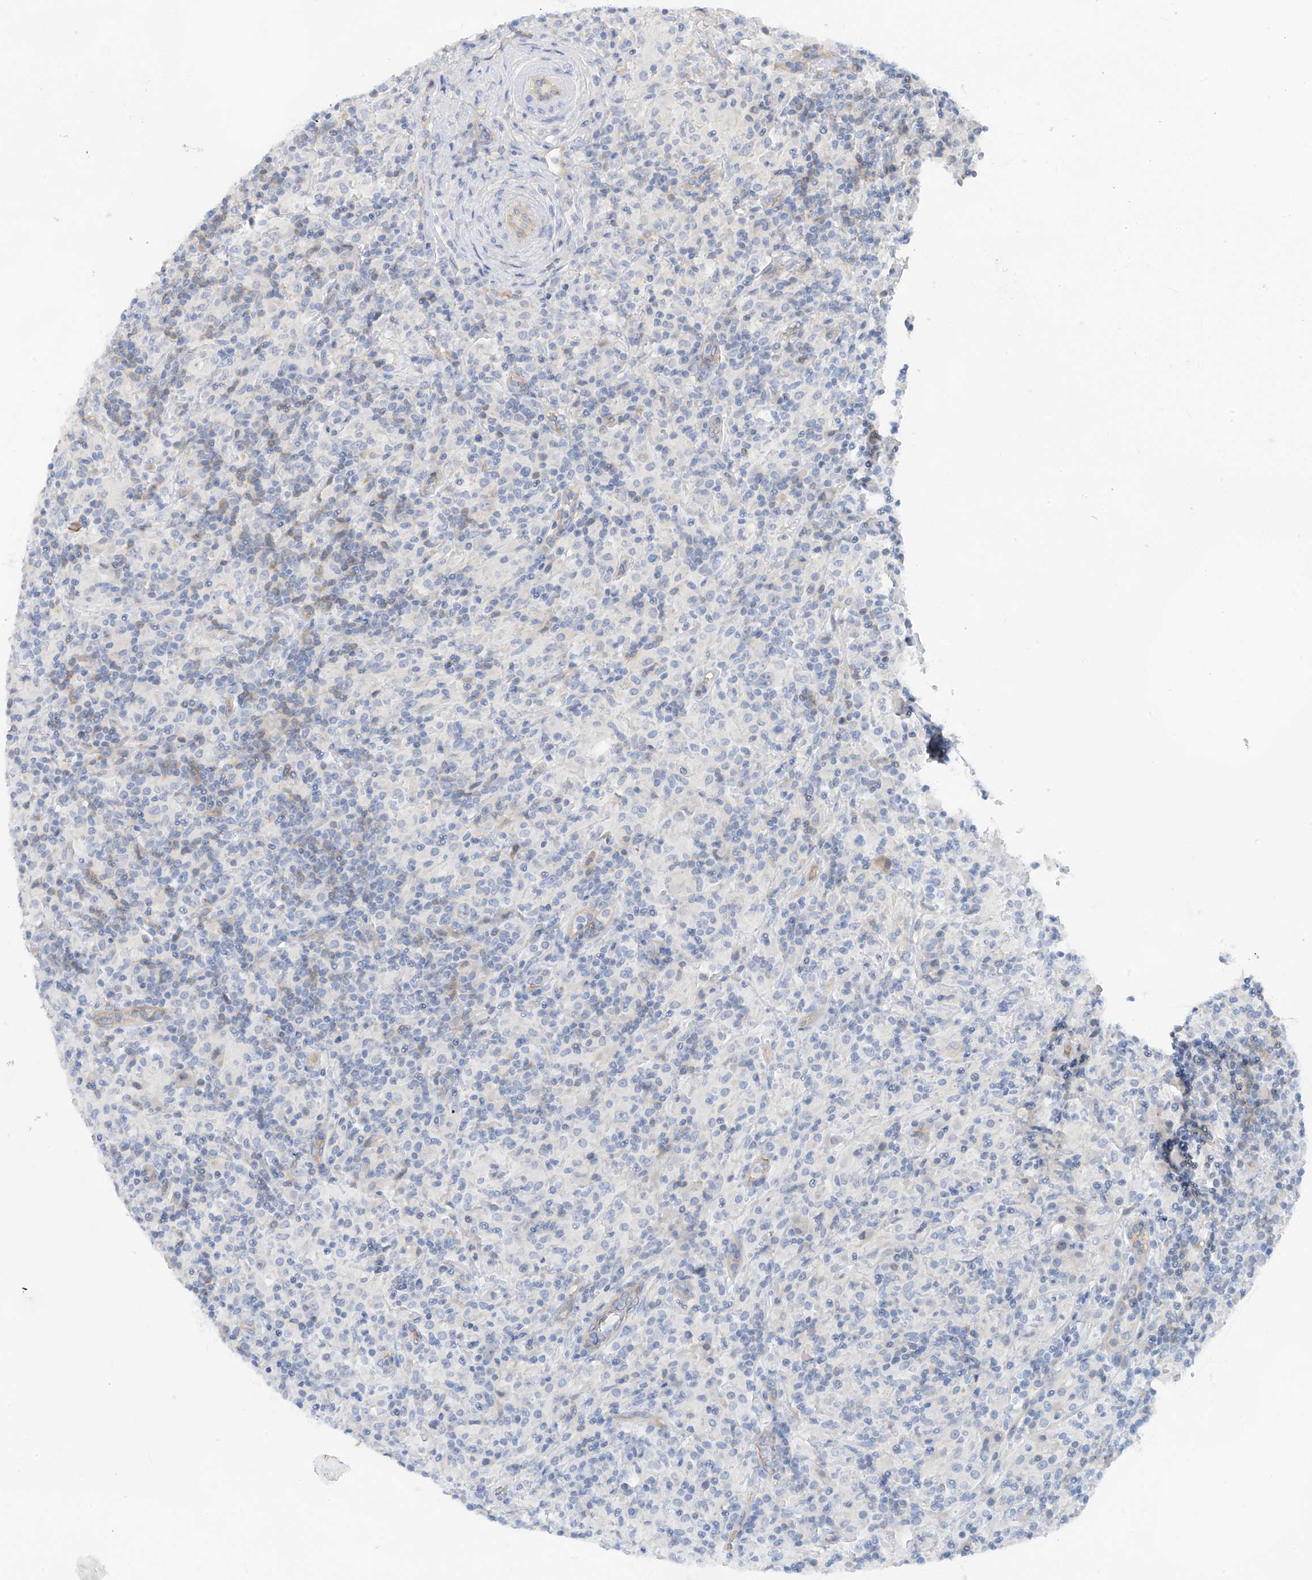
{"staining": {"intensity": "negative", "quantity": "none", "location": "none"}, "tissue": "lymphoma", "cell_type": "Tumor cells", "image_type": "cancer", "snomed": [{"axis": "morphology", "description": "Hodgkin's disease, NOS"}, {"axis": "topography", "description": "Lymph node"}], "caption": "DAB immunohistochemical staining of human lymphoma demonstrates no significant expression in tumor cells.", "gene": "PIK3C2B", "patient": {"sex": "male", "age": 70}}